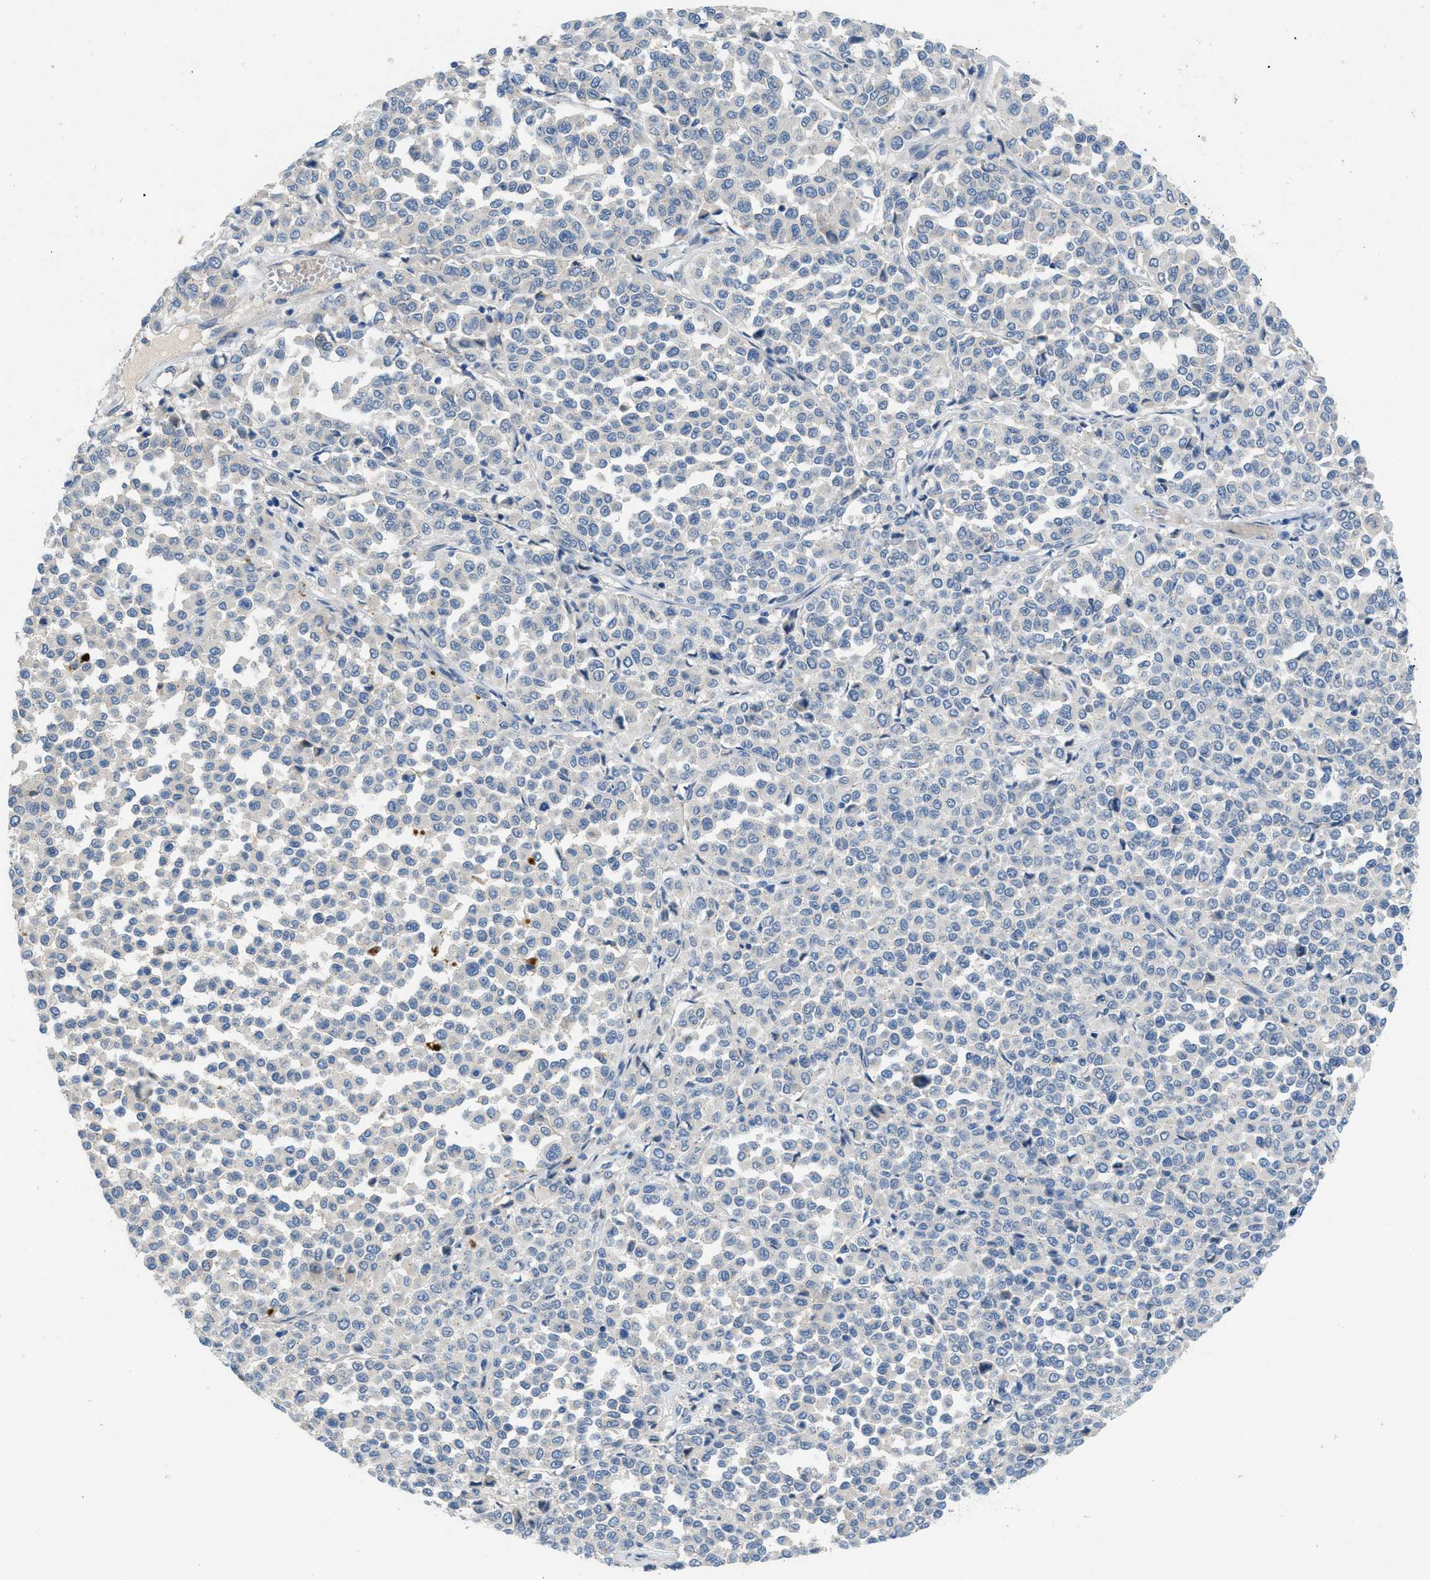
{"staining": {"intensity": "negative", "quantity": "none", "location": "none"}, "tissue": "melanoma", "cell_type": "Tumor cells", "image_type": "cancer", "snomed": [{"axis": "morphology", "description": "Malignant melanoma, Metastatic site"}, {"axis": "topography", "description": "Pancreas"}], "caption": "An immunohistochemistry (IHC) photomicrograph of melanoma is shown. There is no staining in tumor cells of melanoma. The staining was performed using DAB (3,3'-diaminobenzidine) to visualize the protein expression in brown, while the nuclei were stained in blue with hematoxylin (Magnification: 20x).", "gene": "RIPK2", "patient": {"sex": "female", "age": 30}}